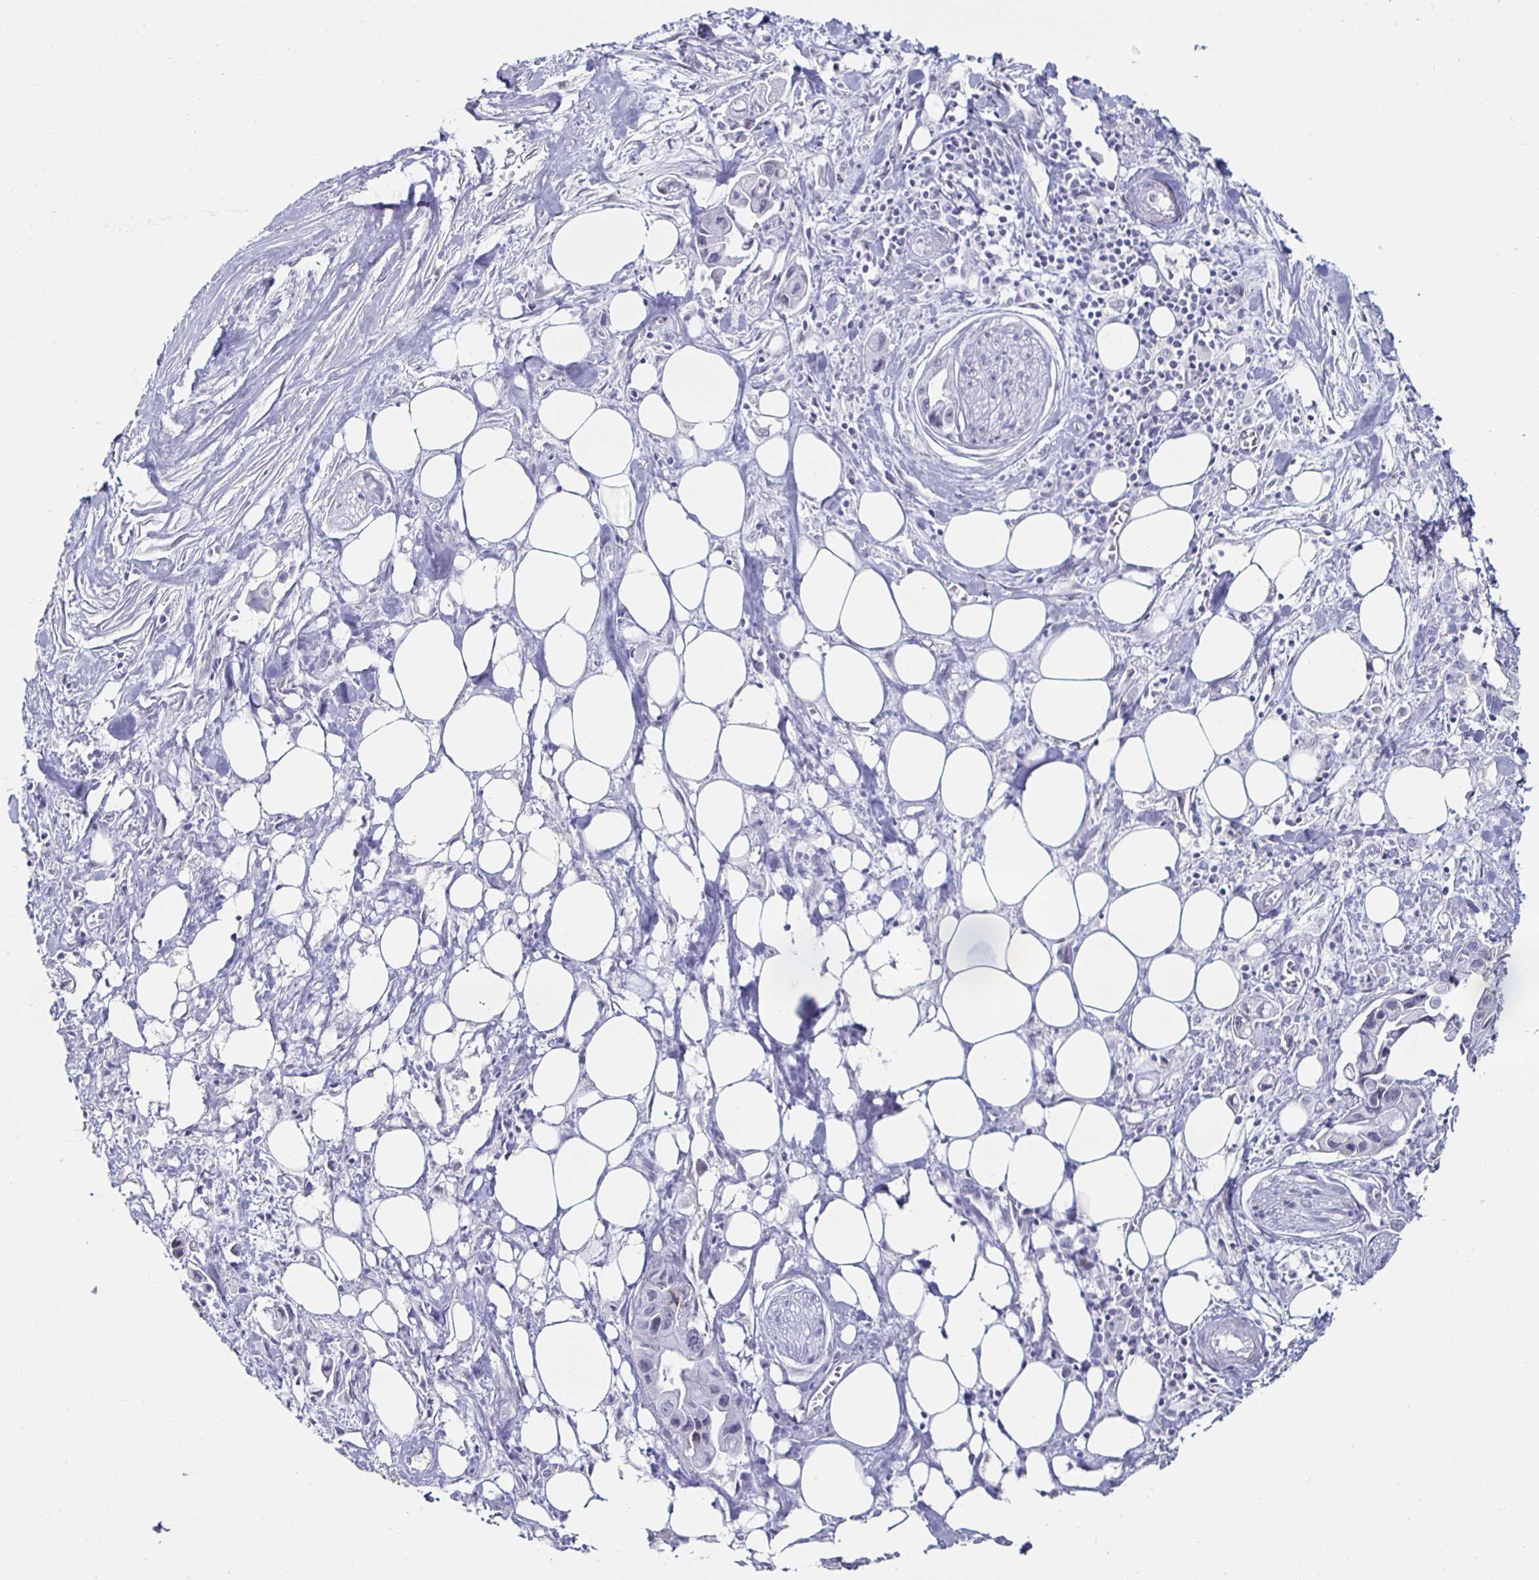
{"staining": {"intensity": "negative", "quantity": "none", "location": "none"}, "tissue": "pancreatic cancer", "cell_type": "Tumor cells", "image_type": "cancer", "snomed": [{"axis": "morphology", "description": "Adenocarcinoma, NOS"}, {"axis": "topography", "description": "Pancreas"}], "caption": "This is an immunohistochemistry micrograph of pancreatic cancer. There is no expression in tumor cells.", "gene": "KRT4", "patient": {"sex": "male", "age": 61}}